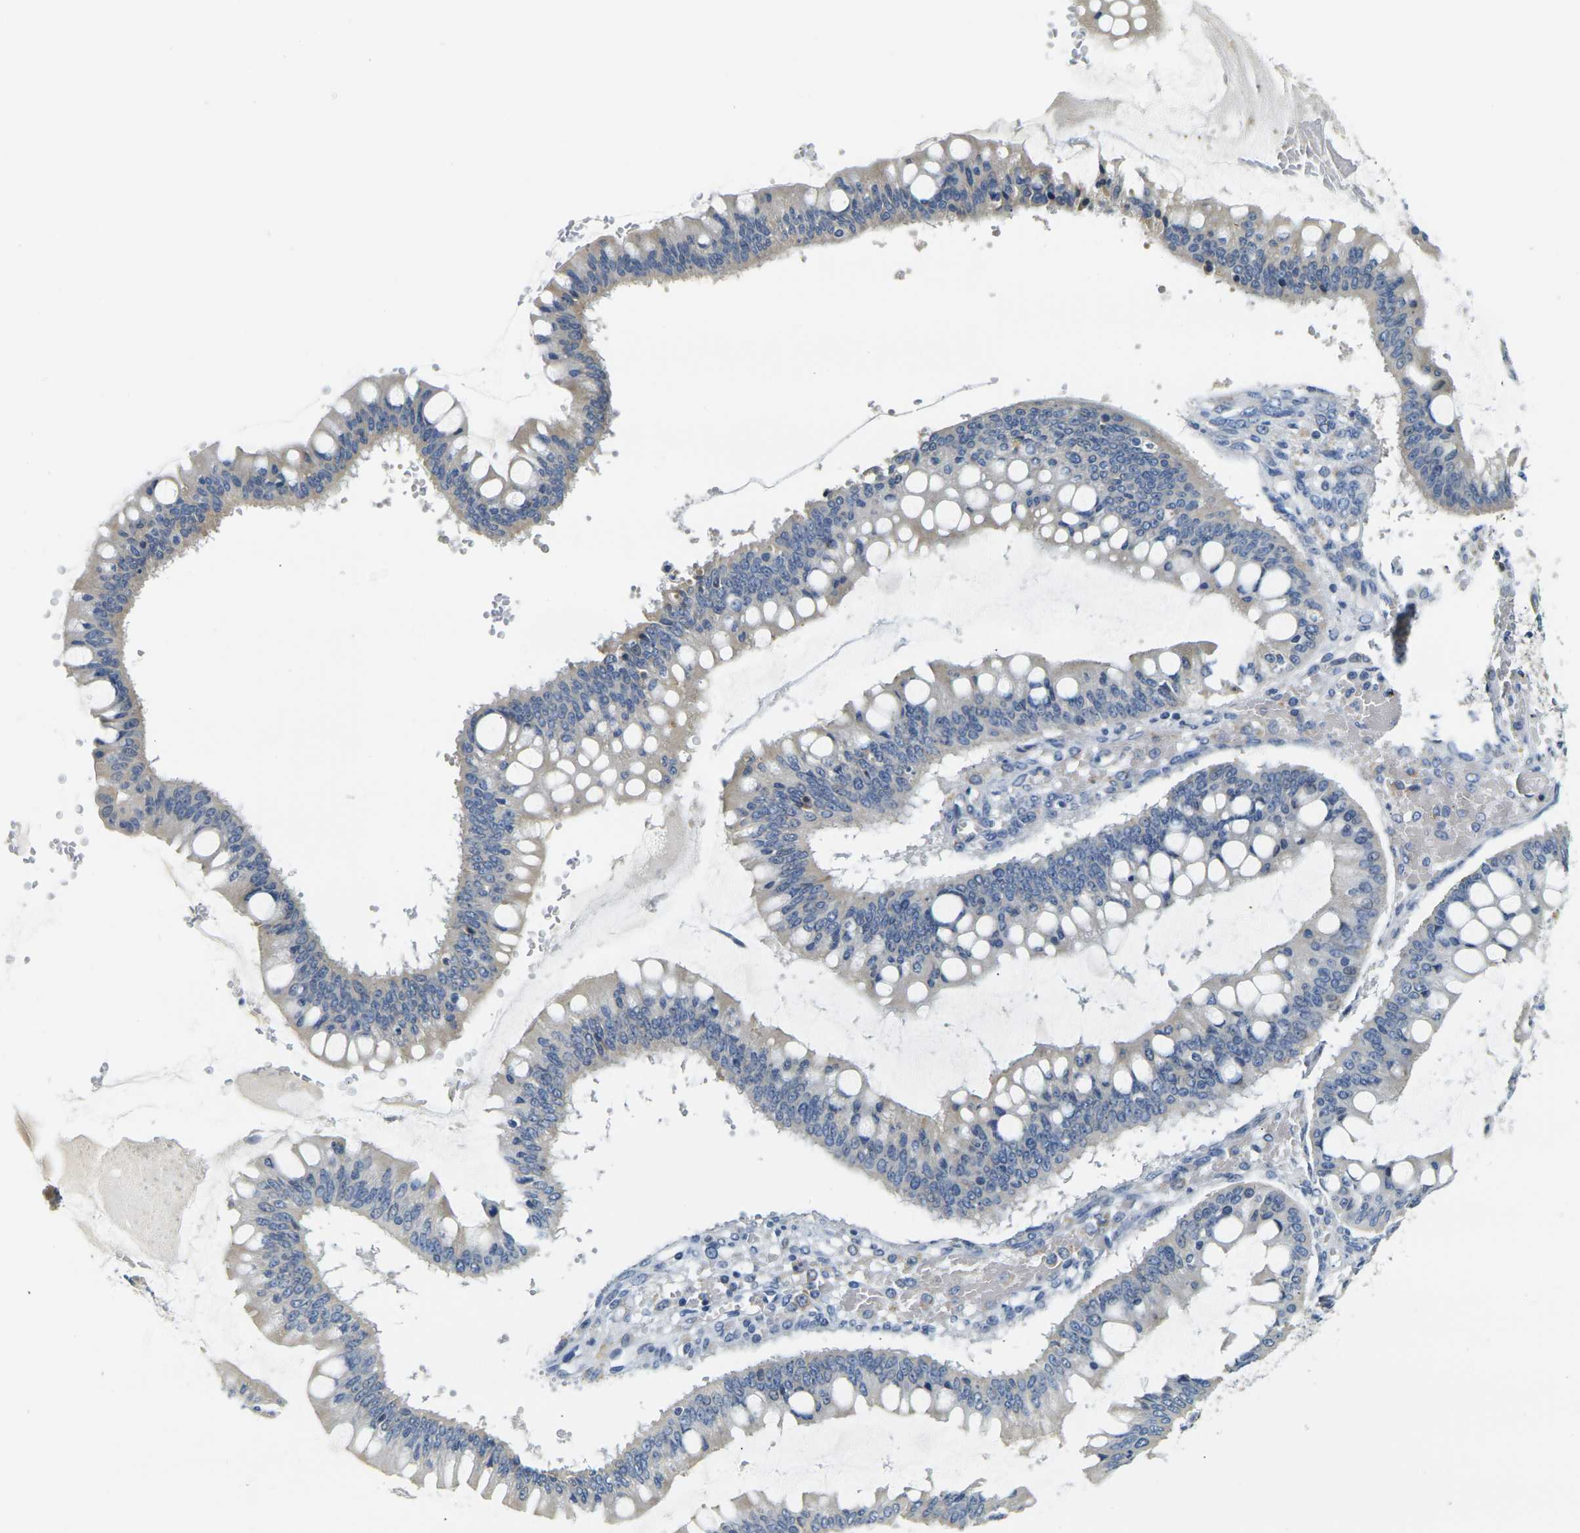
{"staining": {"intensity": "weak", "quantity": ">75%", "location": "cytoplasmic/membranous"}, "tissue": "ovarian cancer", "cell_type": "Tumor cells", "image_type": "cancer", "snomed": [{"axis": "morphology", "description": "Cystadenocarcinoma, mucinous, NOS"}, {"axis": "topography", "description": "Ovary"}], "caption": "IHC of human ovarian mucinous cystadenocarcinoma reveals low levels of weak cytoplasmic/membranous positivity in approximately >75% of tumor cells.", "gene": "SHISAL2B", "patient": {"sex": "female", "age": 73}}